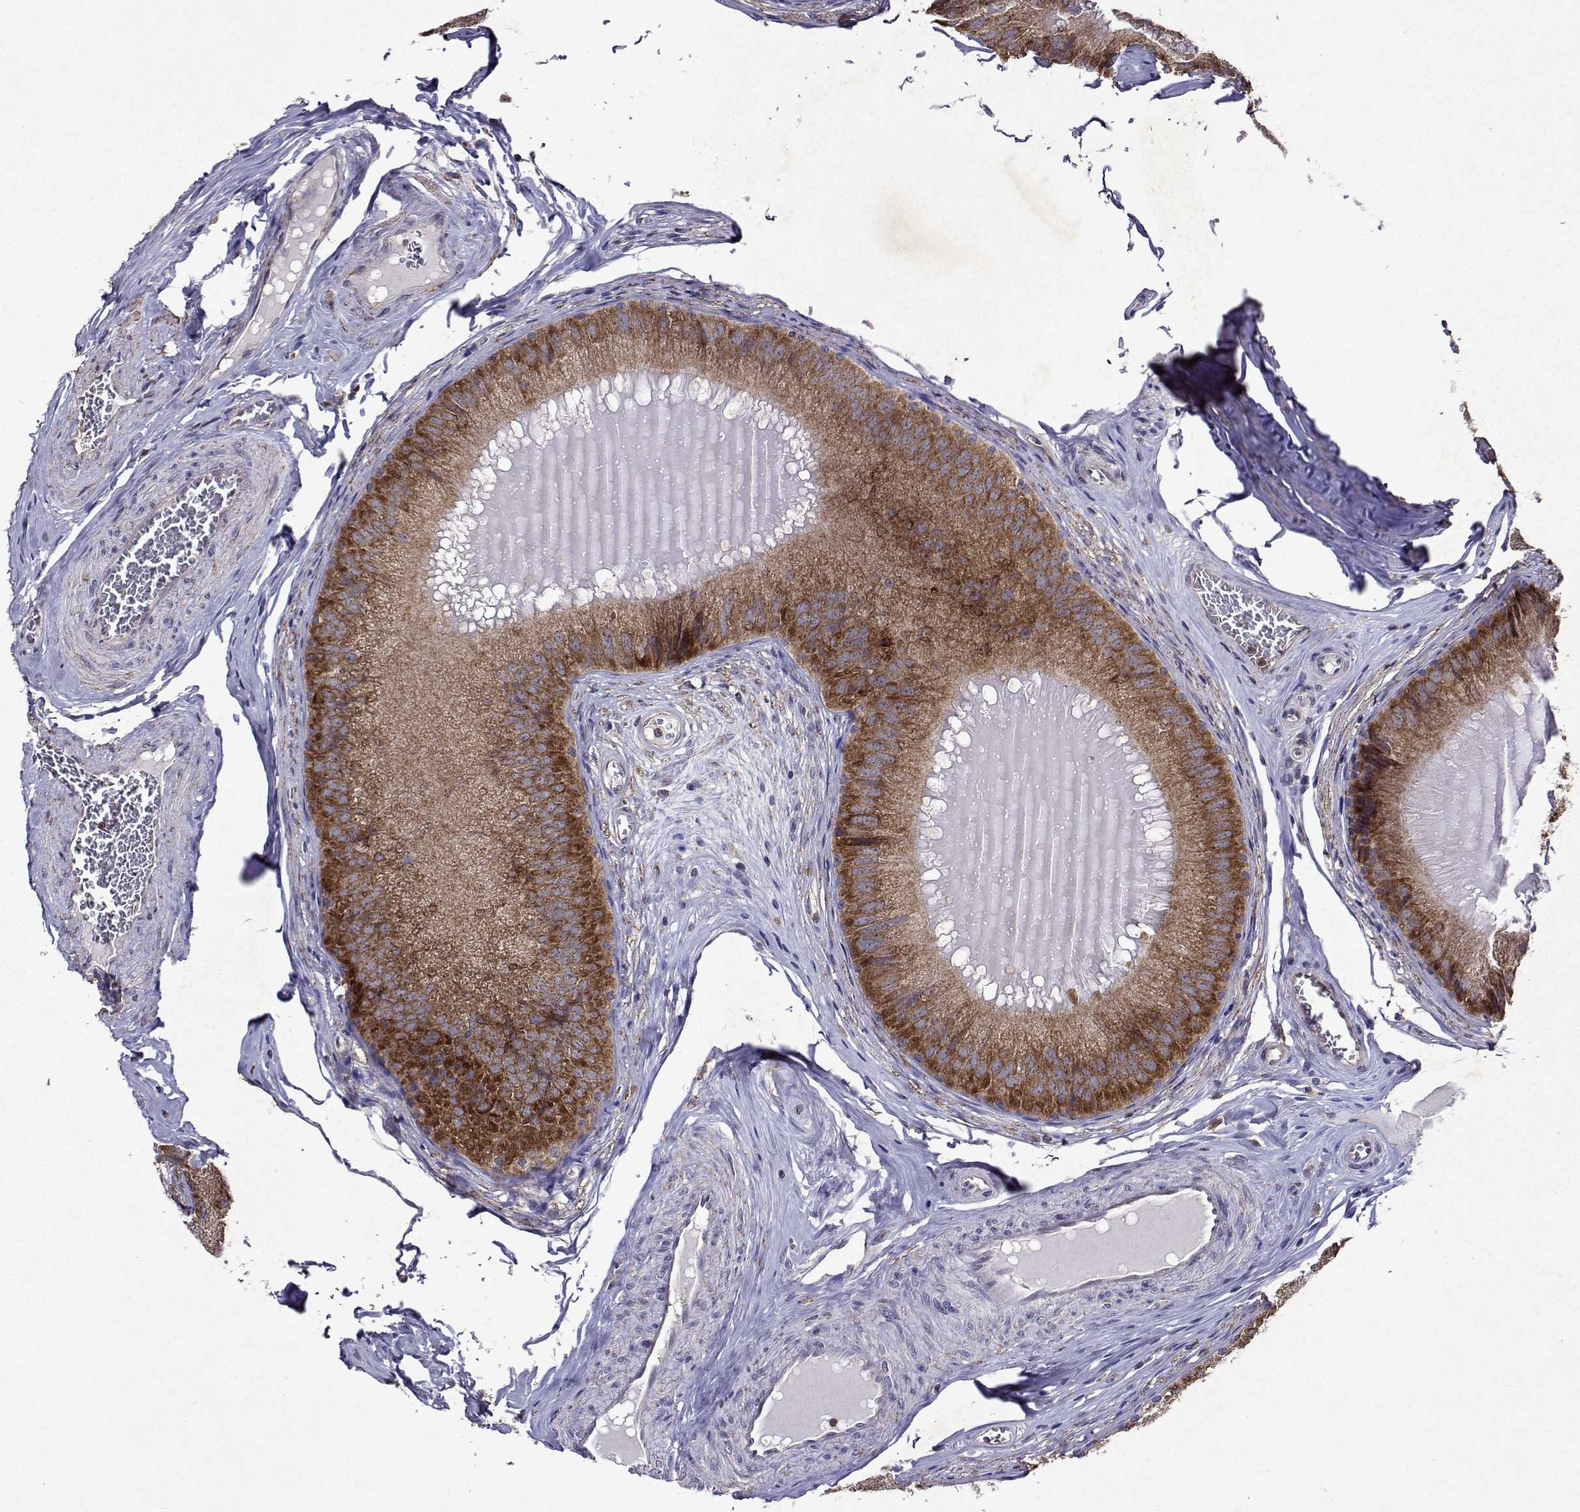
{"staining": {"intensity": "strong", "quantity": ">75%", "location": "cytoplasmic/membranous"}, "tissue": "epididymis", "cell_type": "Glandular cells", "image_type": "normal", "snomed": [{"axis": "morphology", "description": "Normal tissue, NOS"}, {"axis": "topography", "description": "Epididymis, spermatic cord, NOS"}], "caption": "IHC staining of normal epididymis, which demonstrates high levels of strong cytoplasmic/membranous expression in about >75% of glandular cells indicating strong cytoplasmic/membranous protein staining. The staining was performed using DAB (3,3'-diaminobenzidine) (brown) for protein detection and nuclei were counterstained in hematoxylin (blue).", "gene": "TARBP2", "patient": {"sex": "male", "age": 39}}